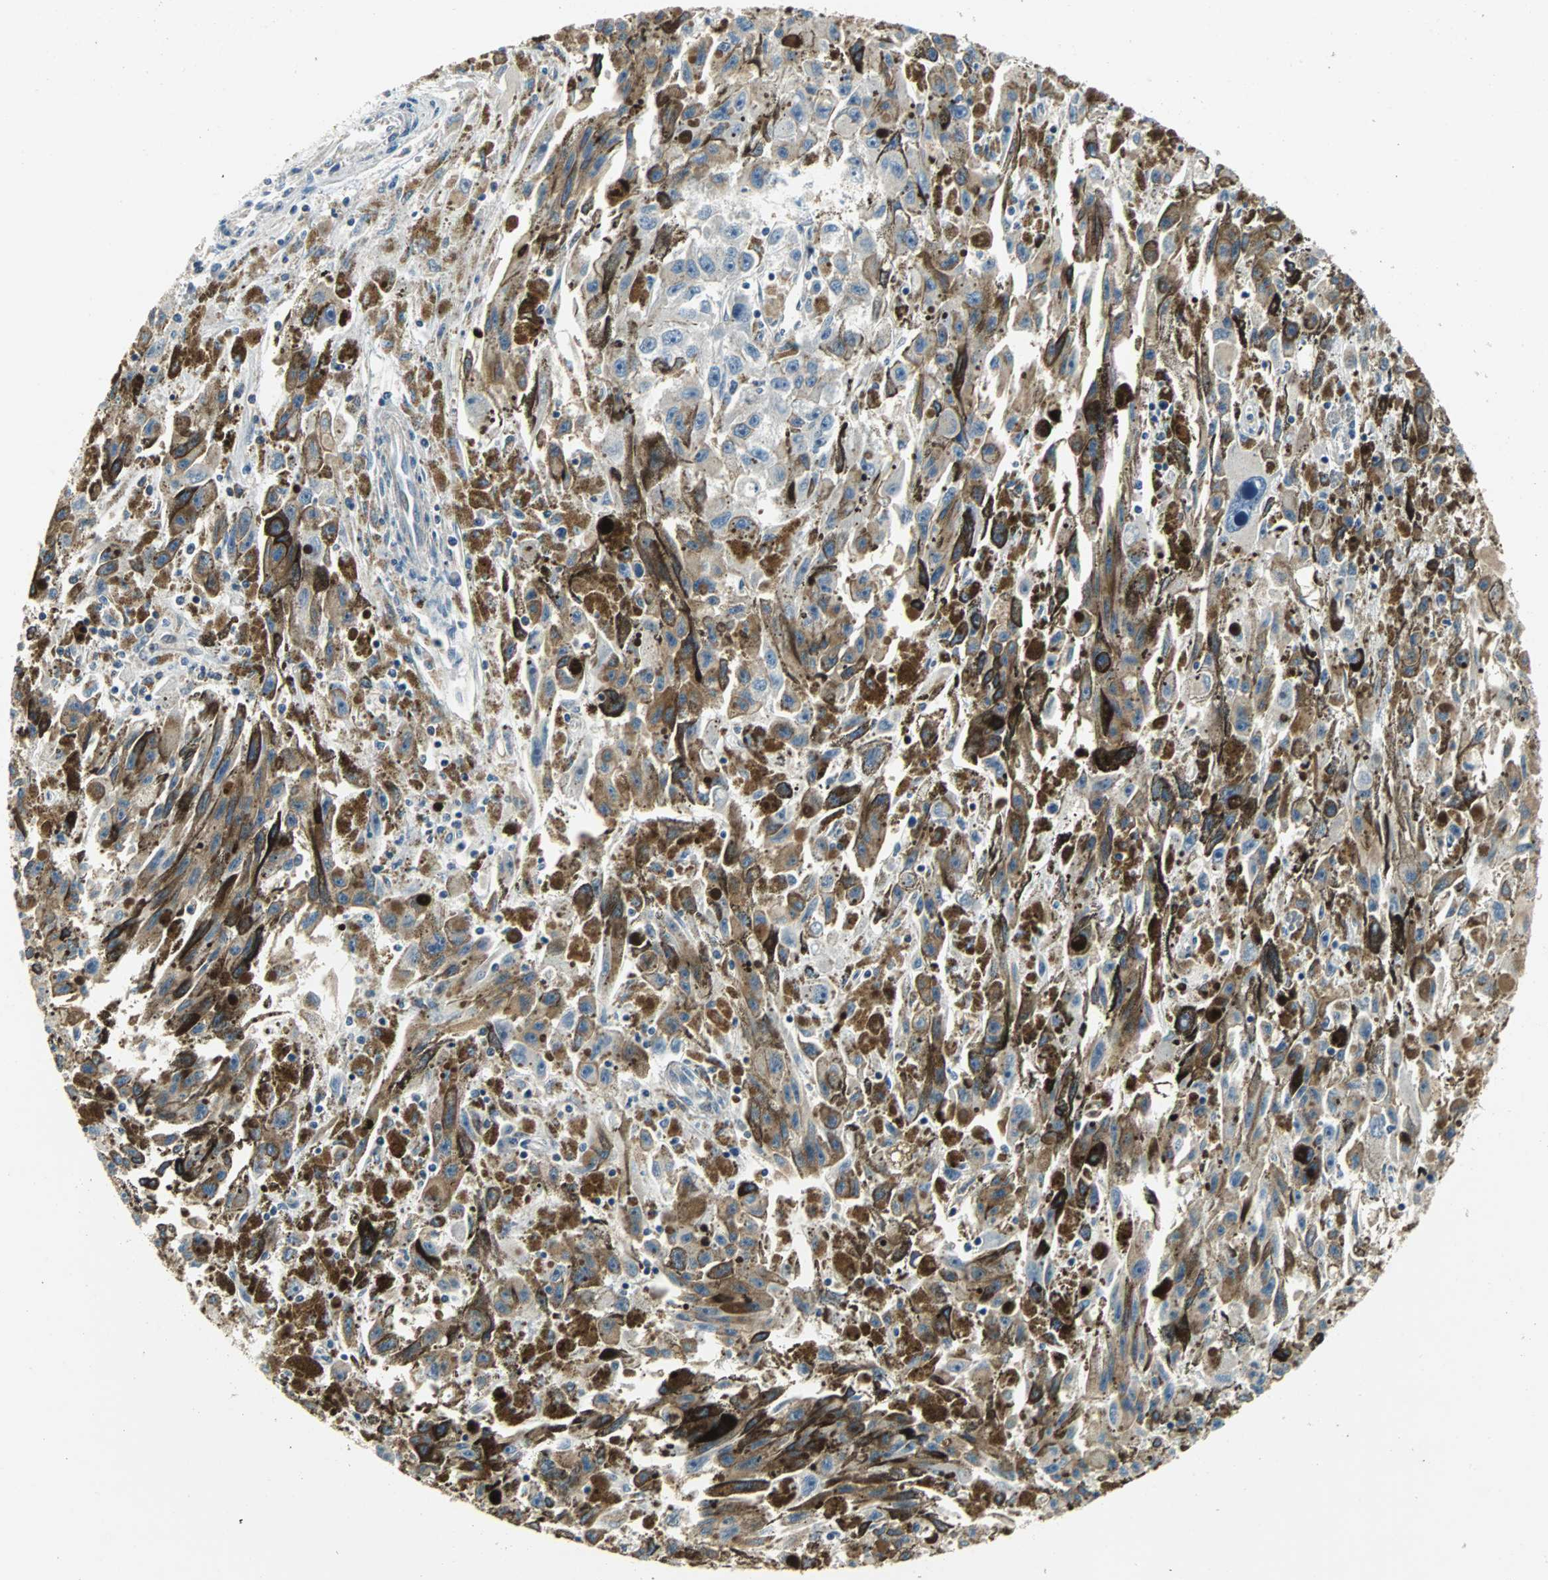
{"staining": {"intensity": "moderate", "quantity": ">75%", "location": "cytoplasmic/membranous"}, "tissue": "melanoma", "cell_type": "Tumor cells", "image_type": "cancer", "snomed": [{"axis": "morphology", "description": "Malignant melanoma, NOS"}, {"axis": "topography", "description": "Skin"}], "caption": "This histopathology image reveals IHC staining of malignant melanoma, with medium moderate cytoplasmic/membranous expression in about >75% of tumor cells.", "gene": "GSDMD", "patient": {"sex": "female", "age": 104}}